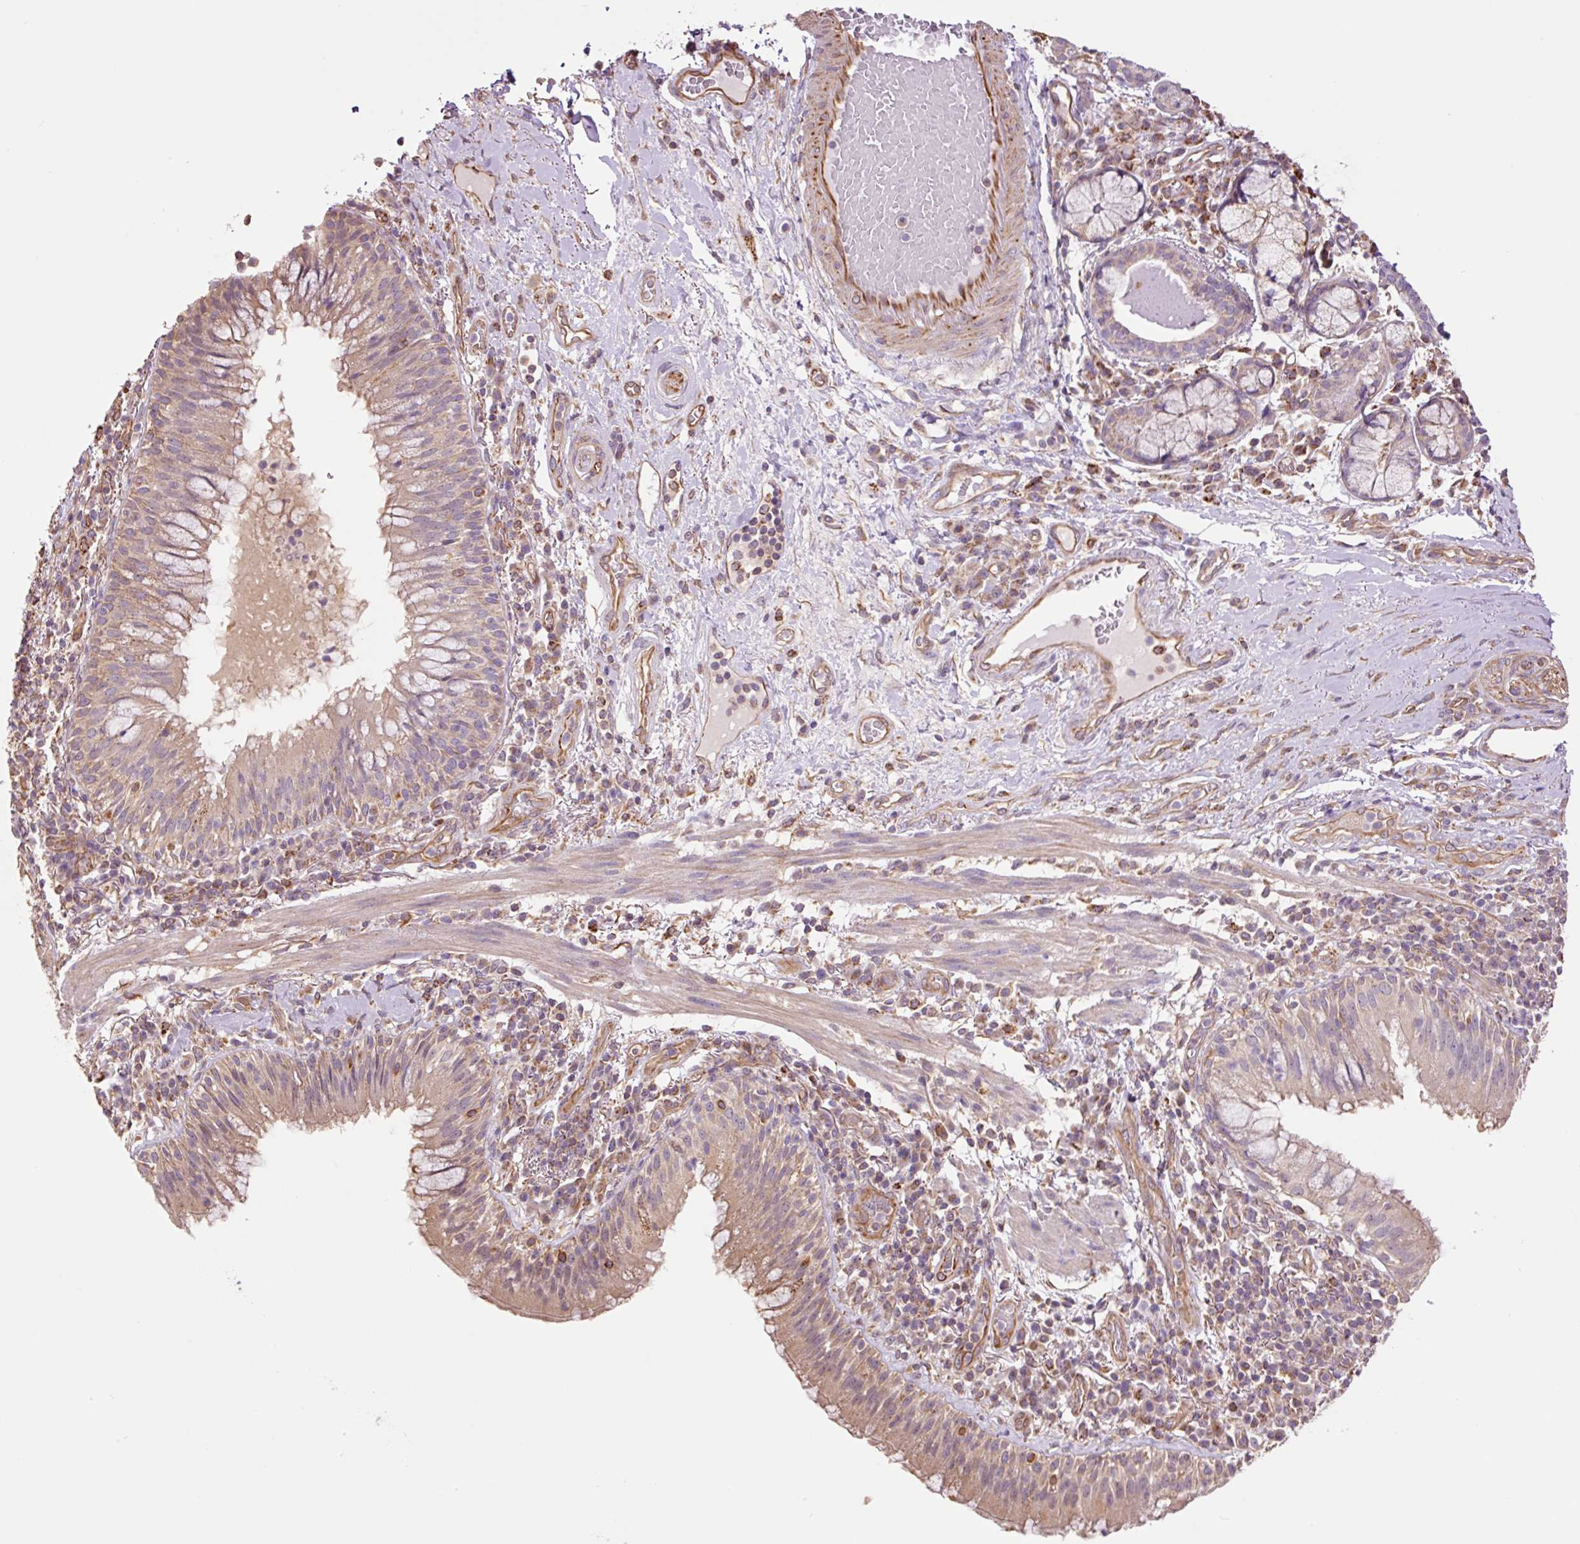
{"staining": {"intensity": "weak", "quantity": "25%-75%", "location": "cytoplasmic/membranous"}, "tissue": "bronchus", "cell_type": "Respiratory epithelial cells", "image_type": "normal", "snomed": [{"axis": "morphology", "description": "Normal tissue, NOS"}, {"axis": "topography", "description": "Cartilage tissue"}, {"axis": "topography", "description": "Bronchus"}], "caption": "Approximately 25%-75% of respiratory epithelial cells in benign bronchus display weak cytoplasmic/membranous protein staining as visualized by brown immunohistochemical staining.", "gene": "PCK2", "patient": {"sex": "male", "age": 56}}